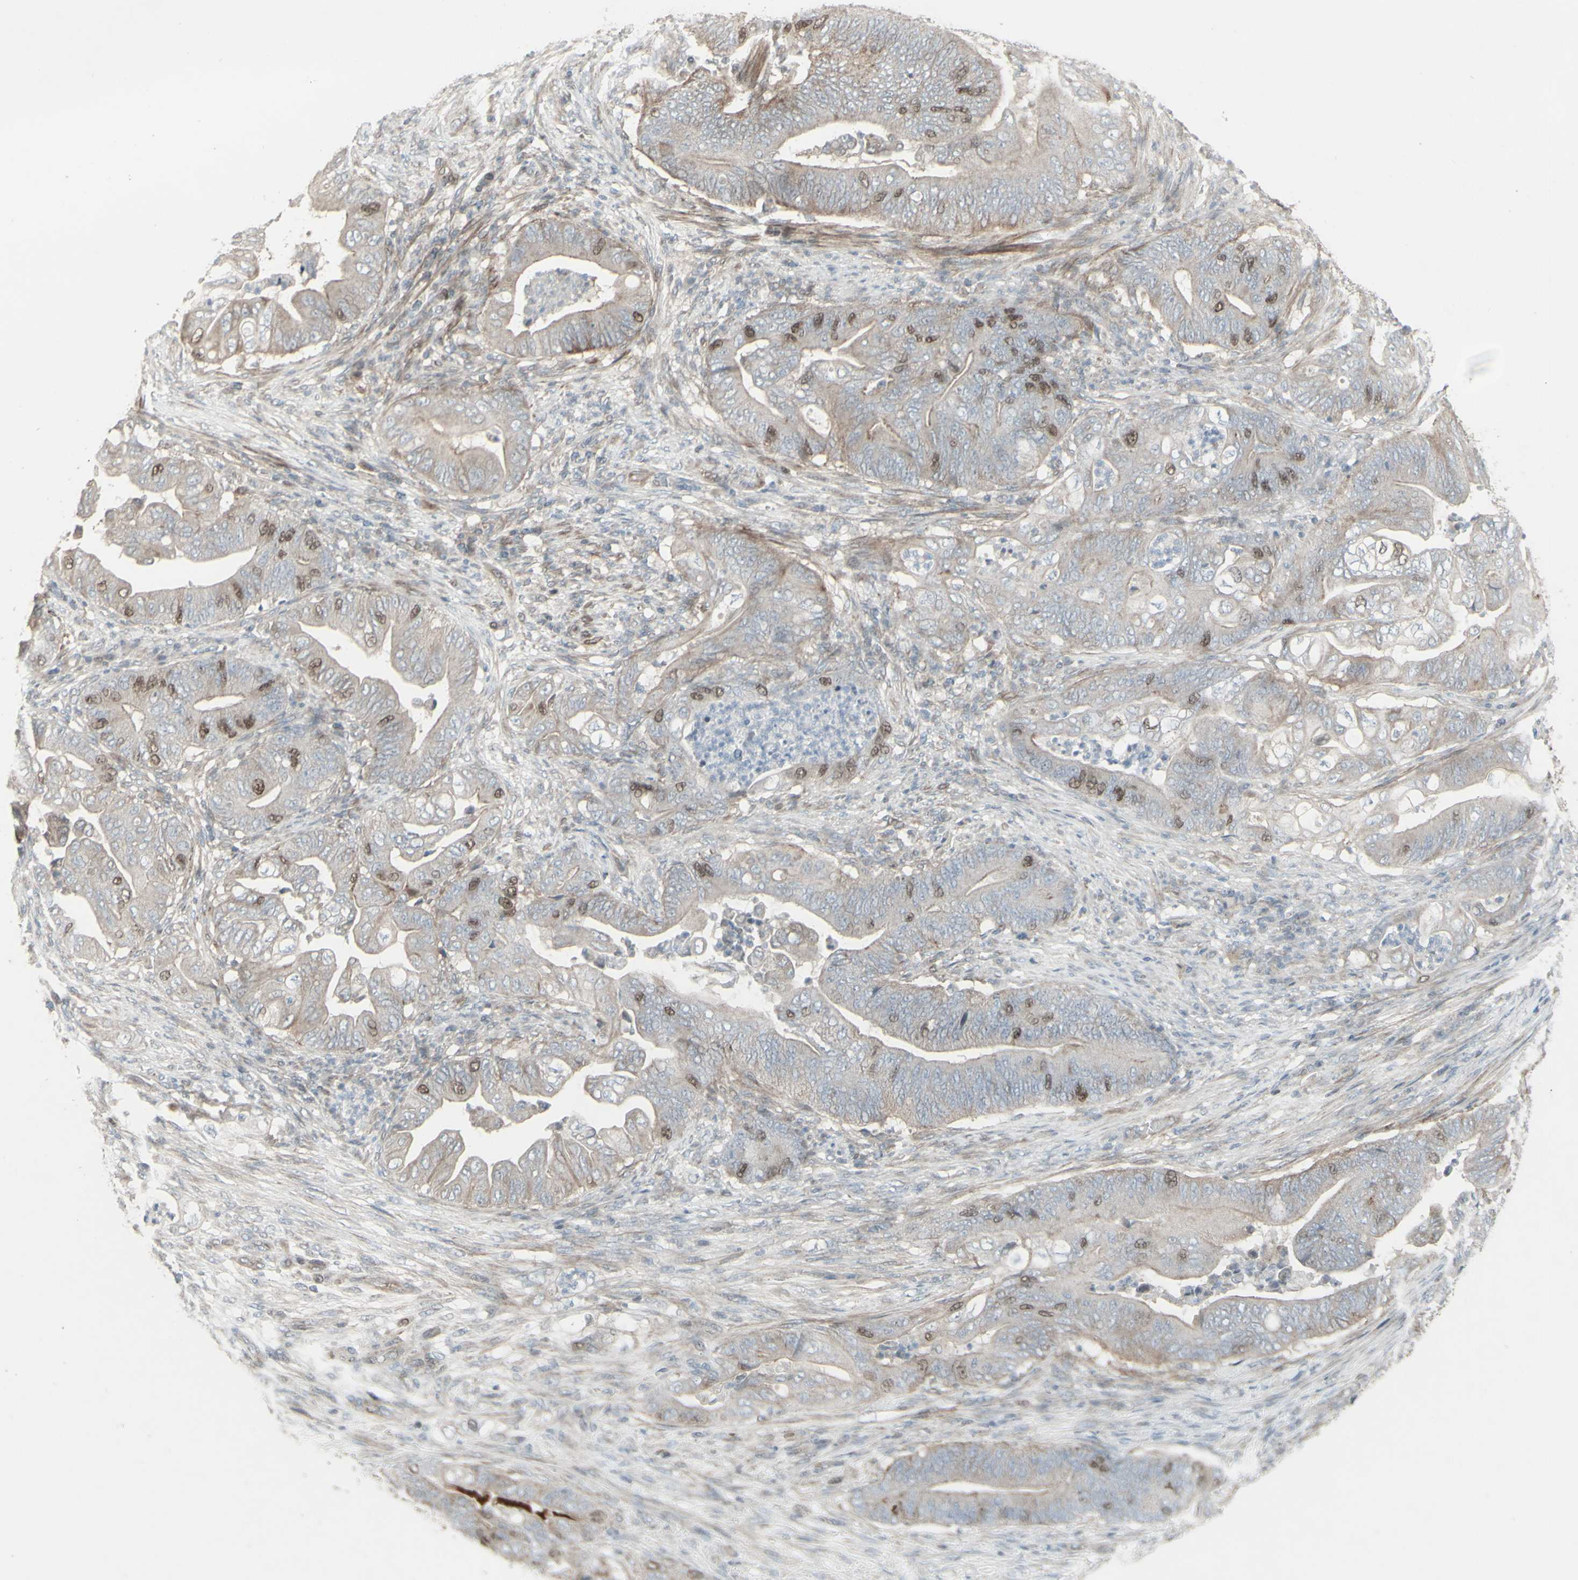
{"staining": {"intensity": "moderate", "quantity": "<25%", "location": "nuclear"}, "tissue": "stomach cancer", "cell_type": "Tumor cells", "image_type": "cancer", "snomed": [{"axis": "morphology", "description": "Adenocarcinoma, NOS"}, {"axis": "topography", "description": "Stomach"}], "caption": "Protein positivity by immunohistochemistry (IHC) shows moderate nuclear positivity in approximately <25% of tumor cells in adenocarcinoma (stomach). (Stains: DAB in brown, nuclei in blue, Microscopy: brightfield microscopy at high magnification).", "gene": "GMNN", "patient": {"sex": "female", "age": 73}}